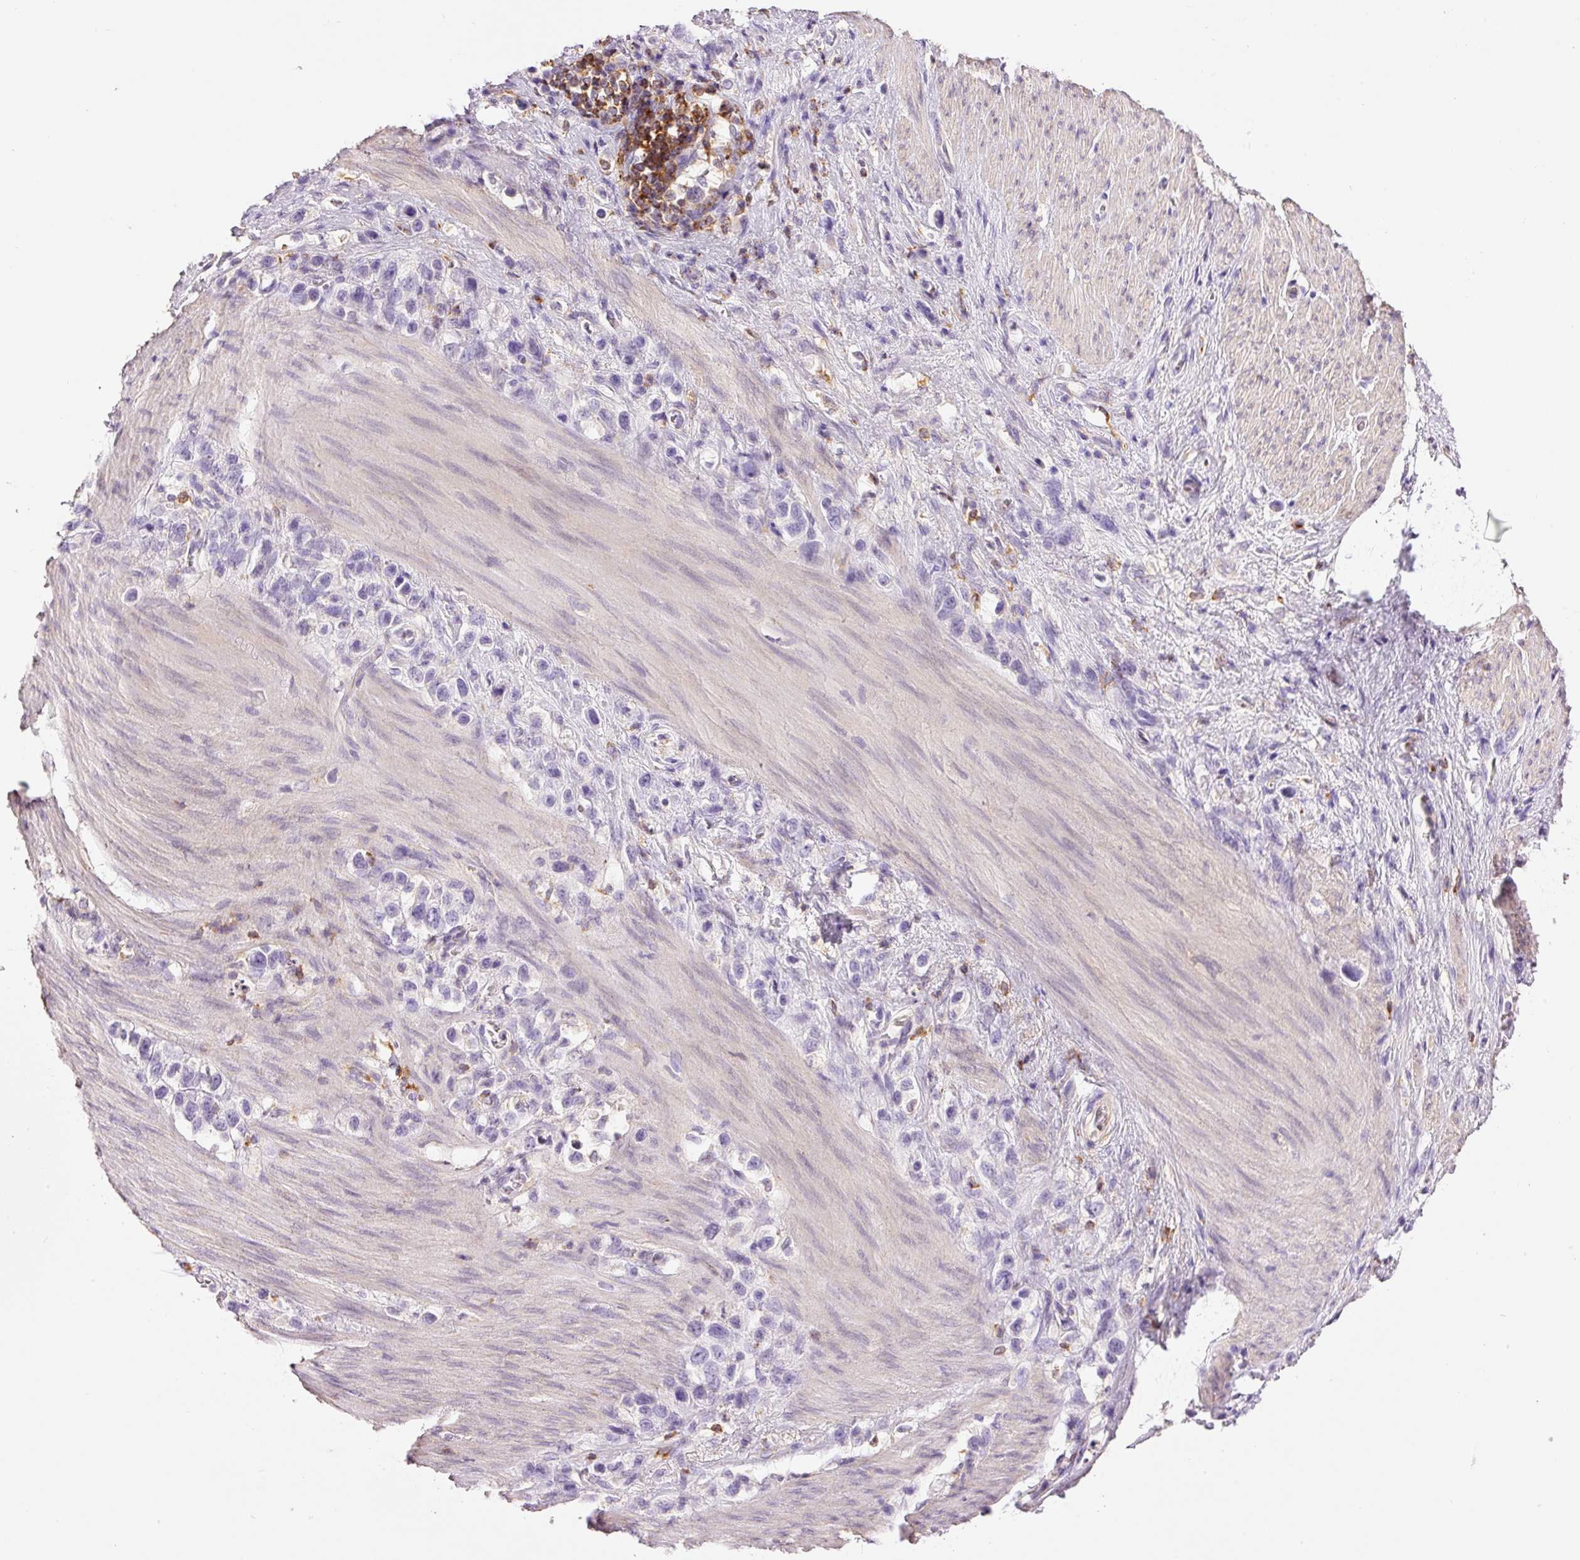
{"staining": {"intensity": "negative", "quantity": "none", "location": "none"}, "tissue": "stomach cancer", "cell_type": "Tumor cells", "image_type": "cancer", "snomed": [{"axis": "morphology", "description": "Adenocarcinoma, NOS"}, {"axis": "topography", "description": "Stomach"}], "caption": "This is an immunohistochemistry micrograph of adenocarcinoma (stomach). There is no positivity in tumor cells.", "gene": "DOK6", "patient": {"sex": "female", "age": 65}}